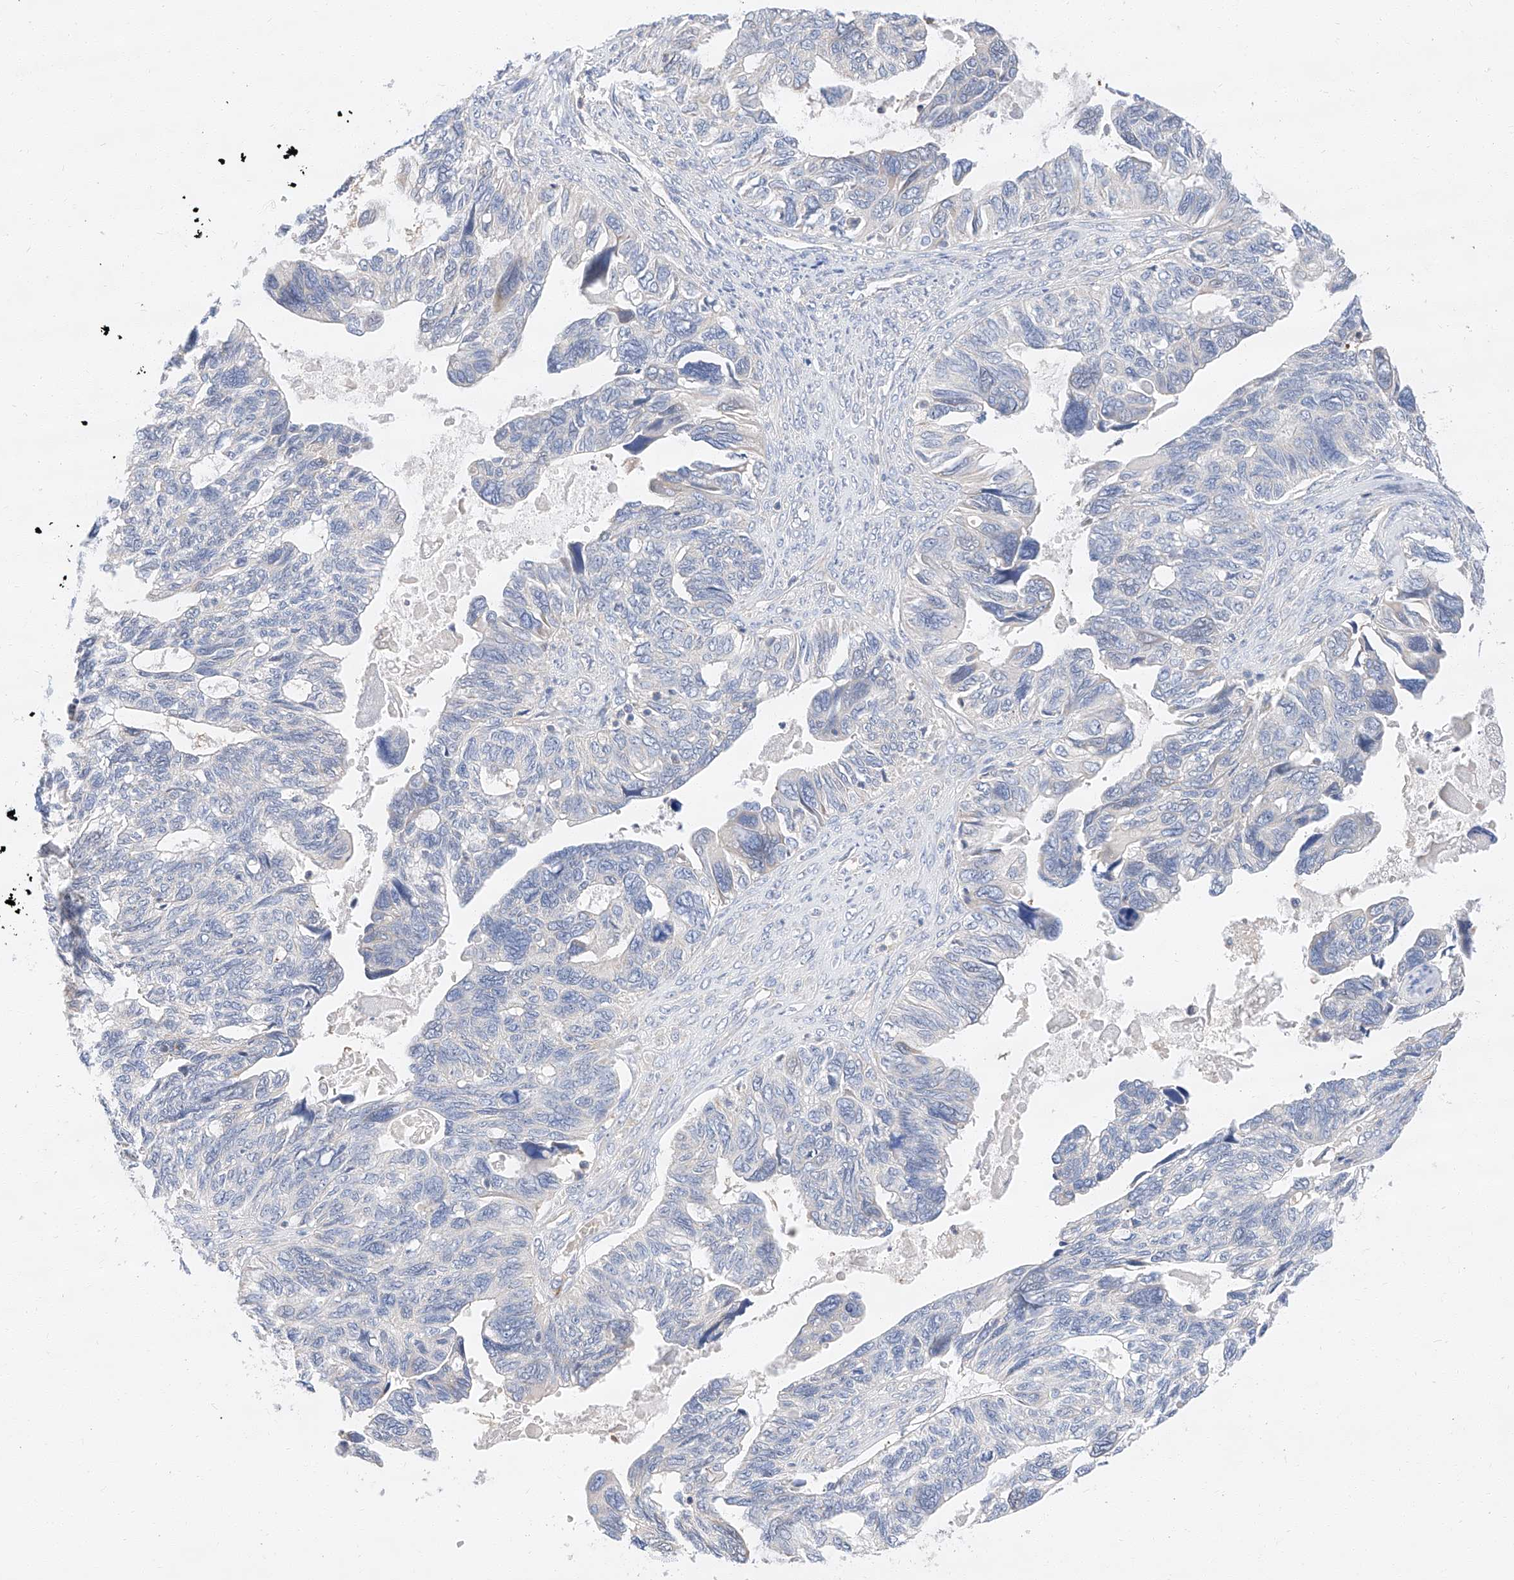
{"staining": {"intensity": "weak", "quantity": "<25%", "location": "cytoplasmic/membranous"}, "tissue": "ovarian cancer", "cell_type": "Tumor cells", "image_type": "cancer", "snomed": [{"axis": "morphology", "description": "Cystadenocarcinoma, serous, NOS"}, {"axis": "topography", "description": "Ovary"}], "caption": "Immunohistochemical staining of human ovarian serous cystadenocarcinoma displays no significant expression in tumor cells.", "gene": "GLMN", "patient": {"sex": "female", "age": 79}}